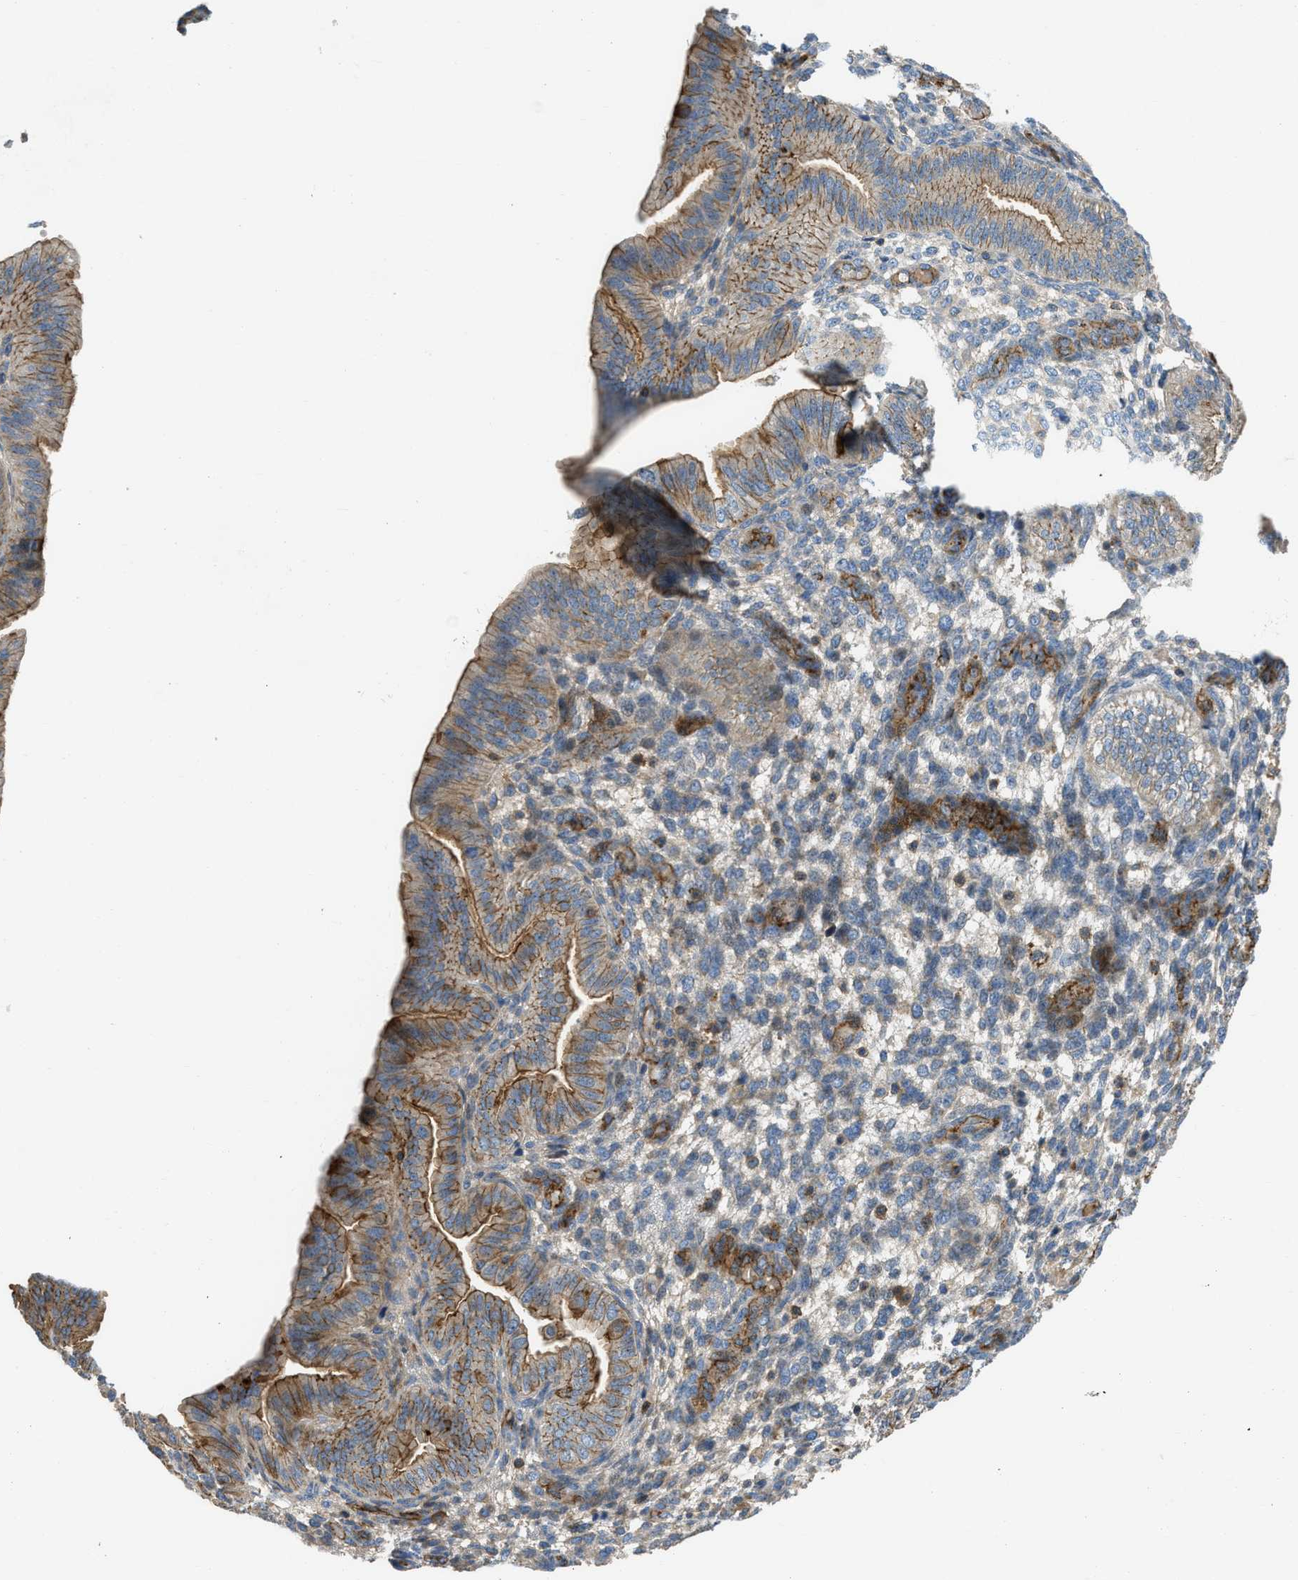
{"staining": {"intensity": "moderate", "quantity": "25%-75%", "location": "cytoplasmic/membranous"}, "tissue": "endometrium", "cell_type": "Cells in endometrial stroma", "image_type": "normal", "snomed": [{"axis": "morphology", "description": "Normal tissue, NOS"}, {"axis": "topography", "description": "Endometrium"}], "caption": "Endometrium was stained to show a protein in brown. There is medium levels of moderate cytoplasmic/membranous staining in approximately 25%-75% of cells in endometrial stroma.", "gene": "NYNRIN", "patient": {"sex": "female", "age": 39}}